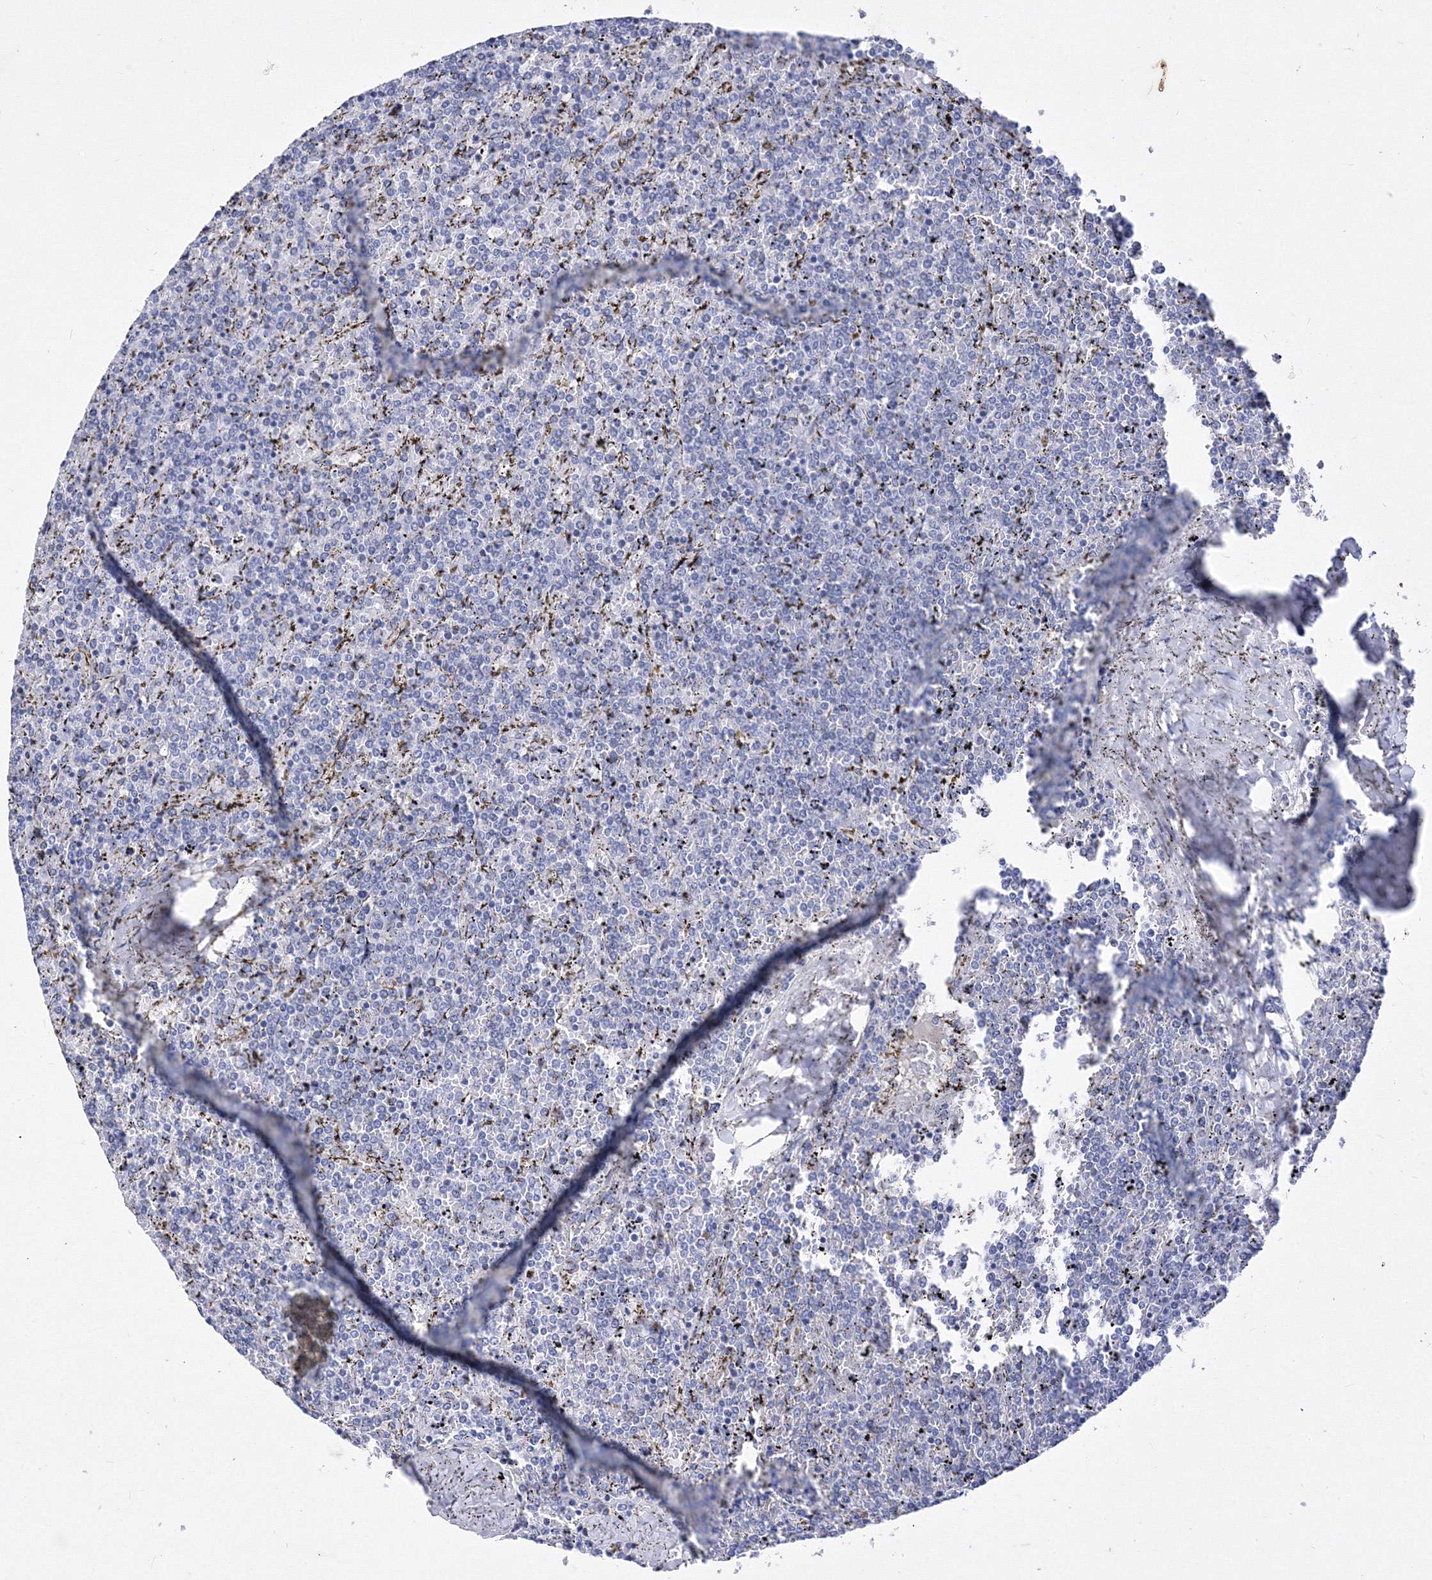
{"staining": {"intensity": "negative", "quantity": "none", "location": "none"}, "tissue": "lymphoma", "cell_type": "Tumor cells", "image_type": "cancer", "snomed": [{"axis": "morphology", "description": "Malignant lymphoma, non-Hodgkin's type, Low grade"}, {"axis": "topography", "description": "Spleen"}], "caption": "Tumor cells show no significant protein expression in malignant lymphoma, non-Hodgkin's type (low-grade).", "gene": "GPN1", "patient": {"sex": "female", "age": 19}}